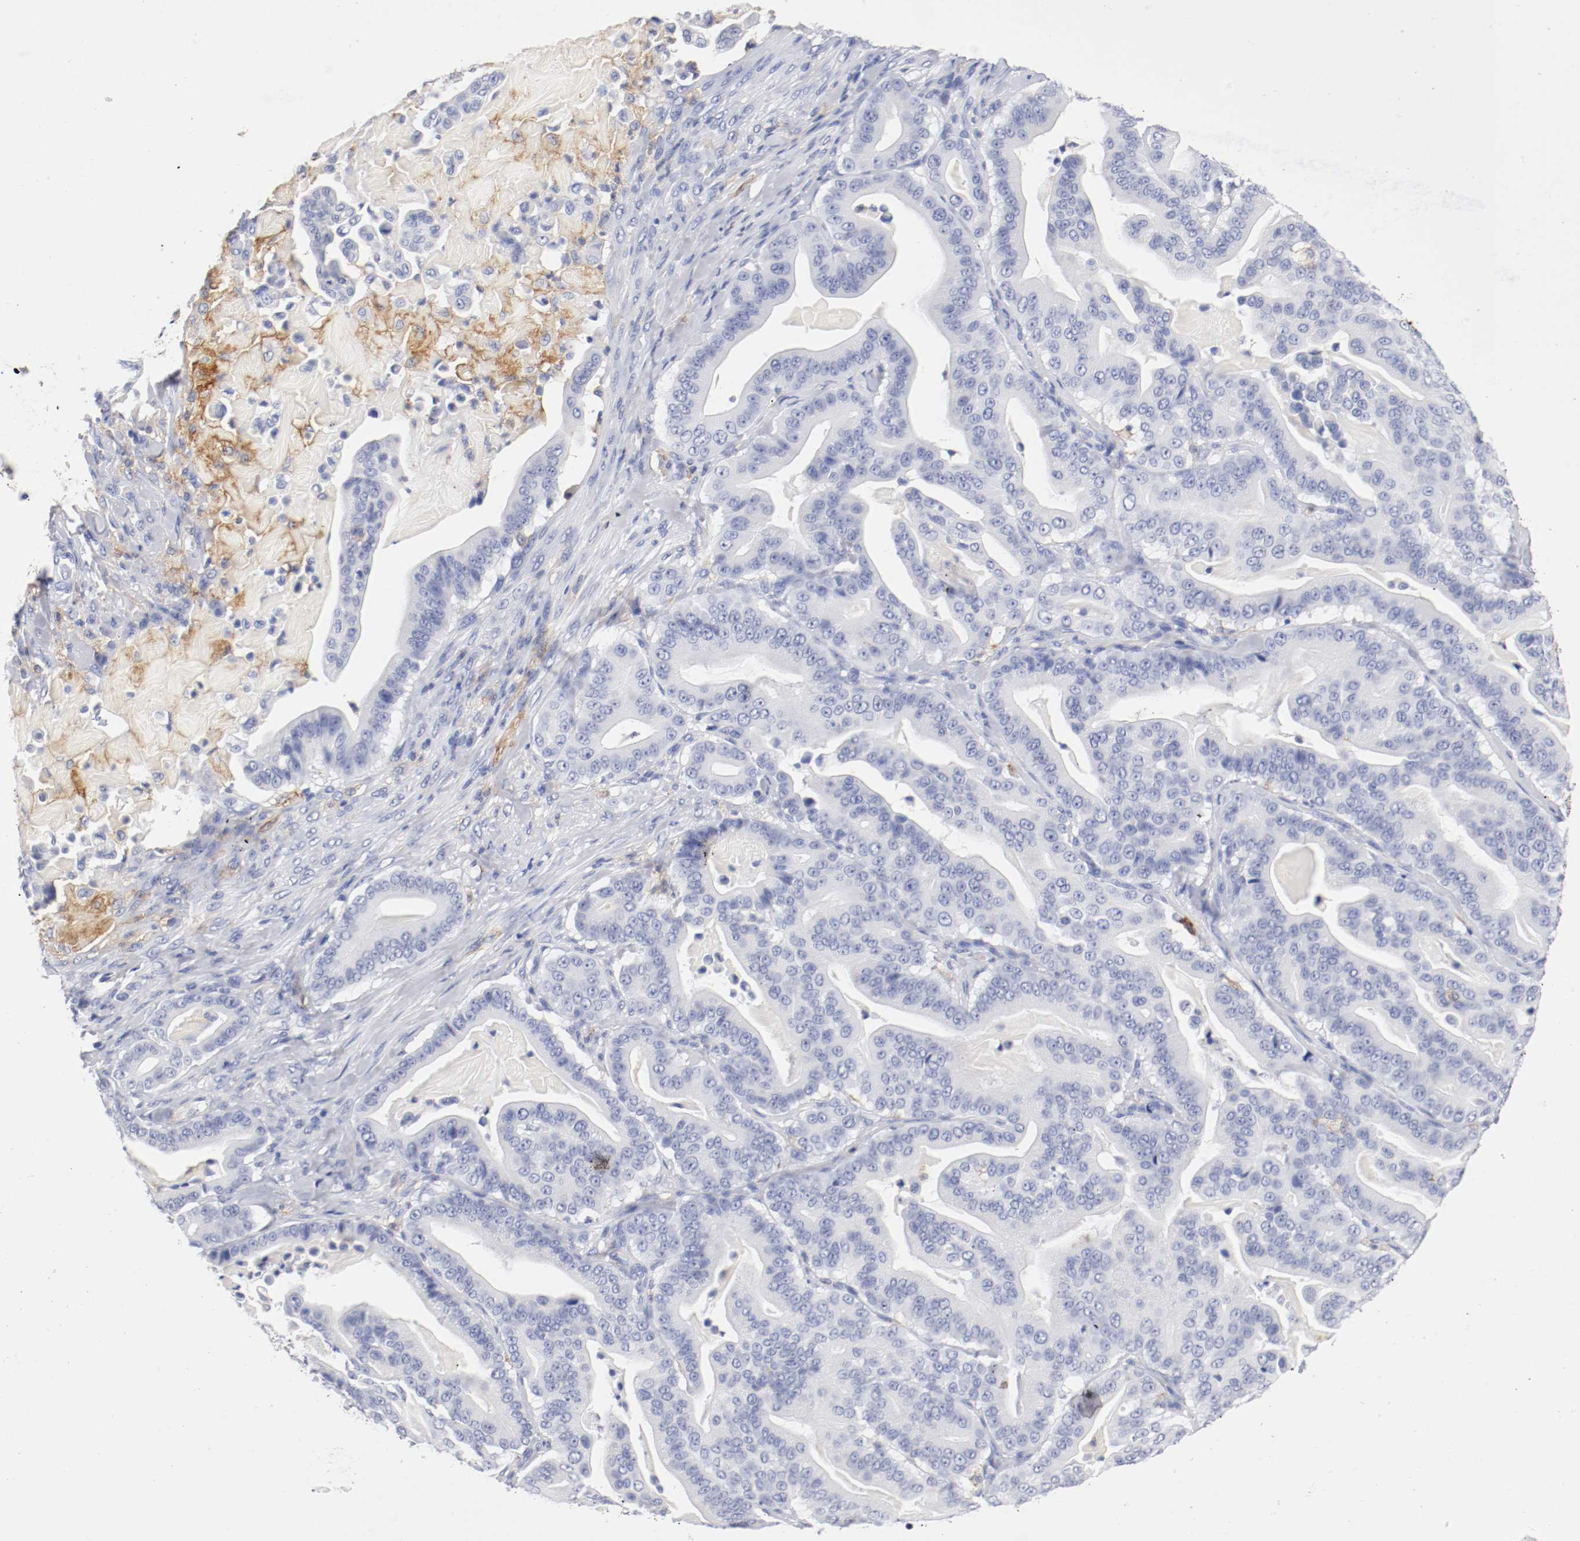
{"staining": {"intensity": "negative", "quantity": "none", "location": "none"}, "tissue": "pancreatic cancer", "cell_type": "Tumor cells", "image_type": "cancer", "snomed": [{"axis": "morphology", "description": "Adenocarcinoma, NOS"}, {"axis": "topography", "description": "Pancreas"}], "caption": "The histopathology image exhibits no significant expression in tumor cells of pancreatic cancer (adenocarcinoma). (DAB (3,3'-diaminobenzidine) immunohistochemistry visualized using brightfield microscopy, high magnification).", "gene": "ITGAX", "patient": {"sex": "male", "age": 63}}